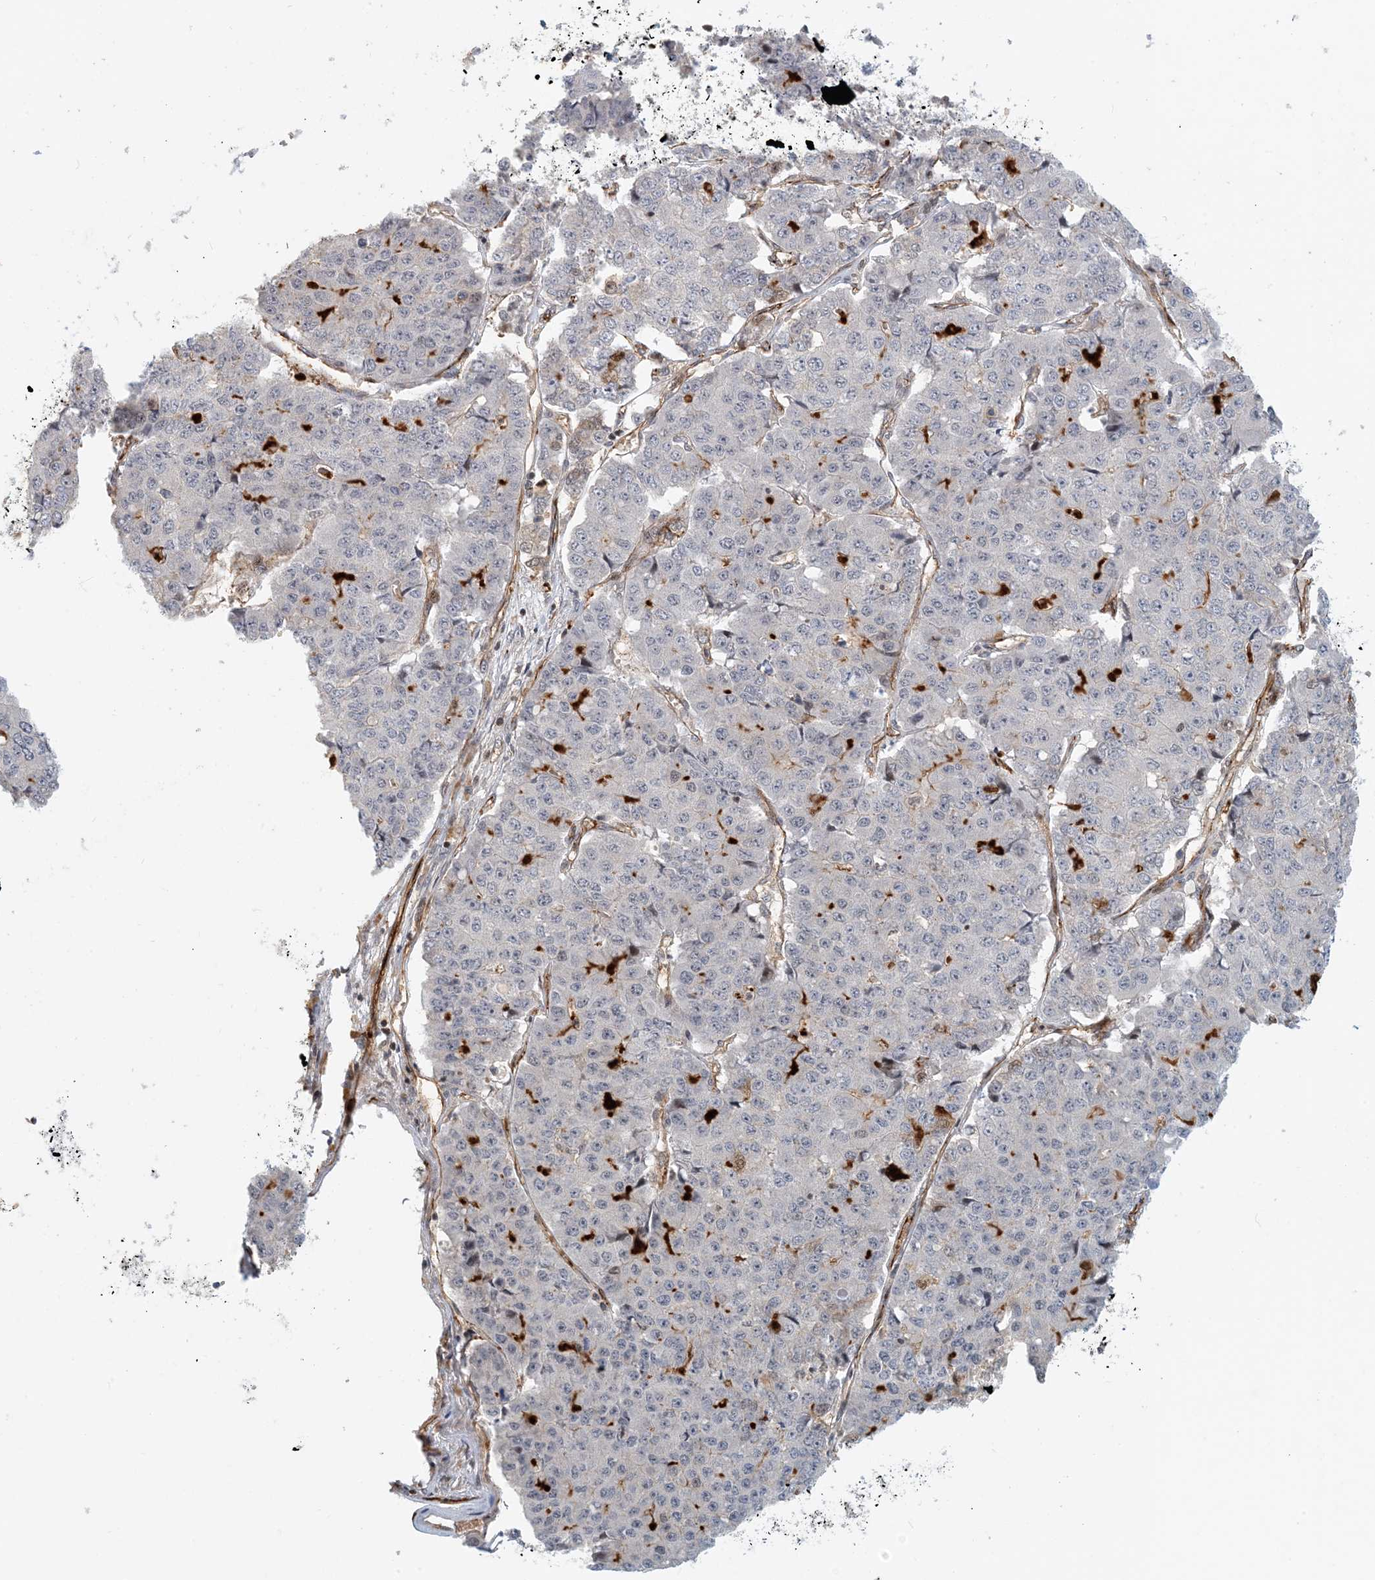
{"staining": {"intensity": "negative", "quantity": "none", "location": "none"}, "tissue": "pancreatic cancer", "cell_type": "Tumor cells", "image_type": "cancer", "snomed": [{"axis": "morphology", "description": "Adenocarcinoma, NOS"}, {"axis": "topography", "description": "Pancreas"}], "caption": "Tumor cells show no significant expression in adenocarcinoma (pancreatic).", "gene": "MAPKBP1", "patient": {"sex": "male", "age": 50}}